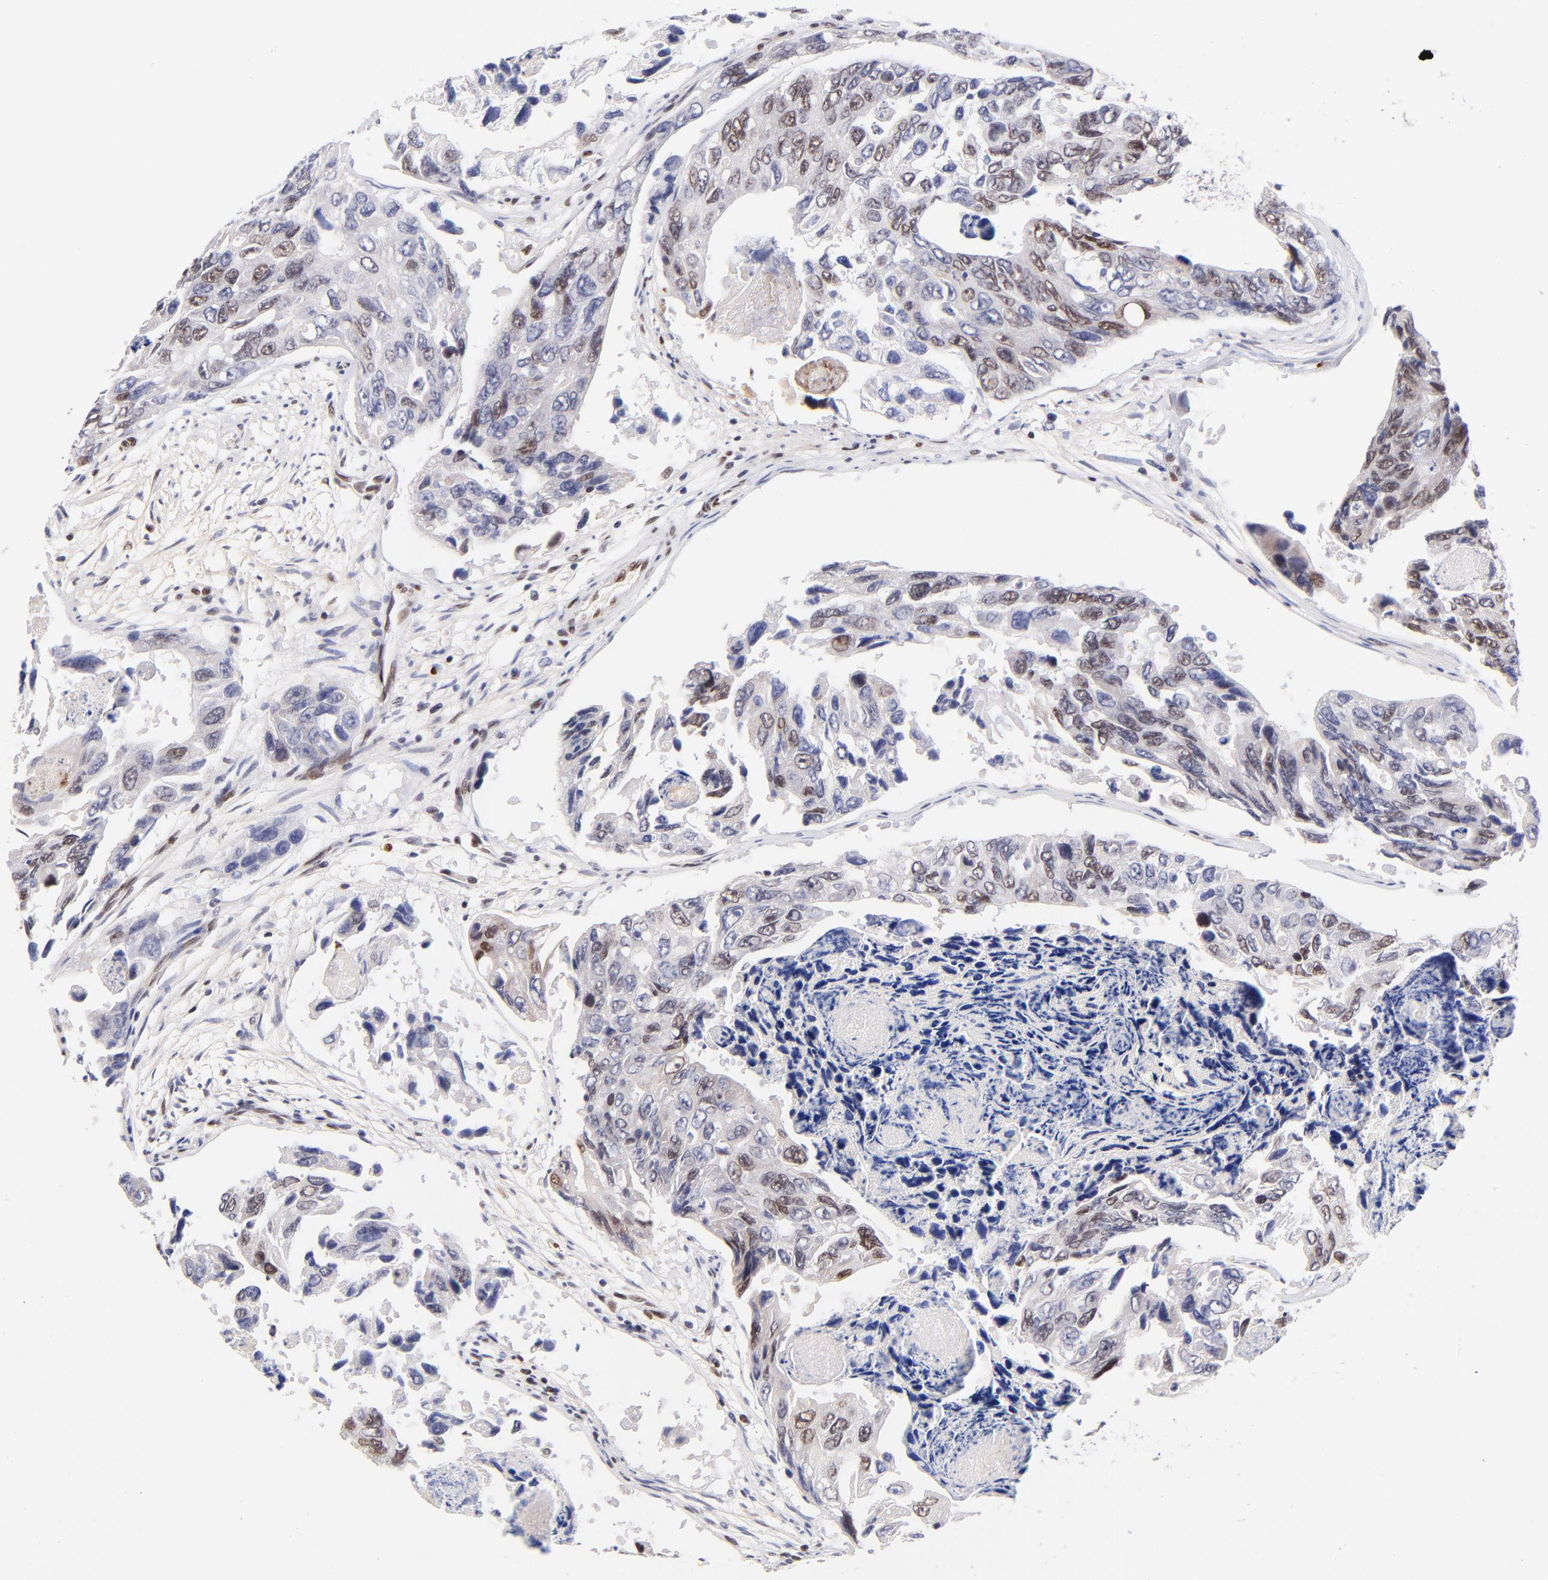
{"staining": {"intensity": "weak", "quantity": ">75%", "location": "nuclear"}, "tissue": "colorectal cancer", "cell_type": "Tumor cells", "image_type": "cancer", "snomed": [{"axis": "morphology", "description": "Adenocarcinoma, NOS"}, {"axis": "topography", "description": "Colon"}], "caption": "DAB (3,3'-diaminobenzidine) immunohistochemical staining of human colorectal adenocarcinoma demonstrates weak nuclear protein expression in approximately >75% of tumor cells.", "gene": "MIDEAS", "patient": {"sex": "female", "age": 86}}